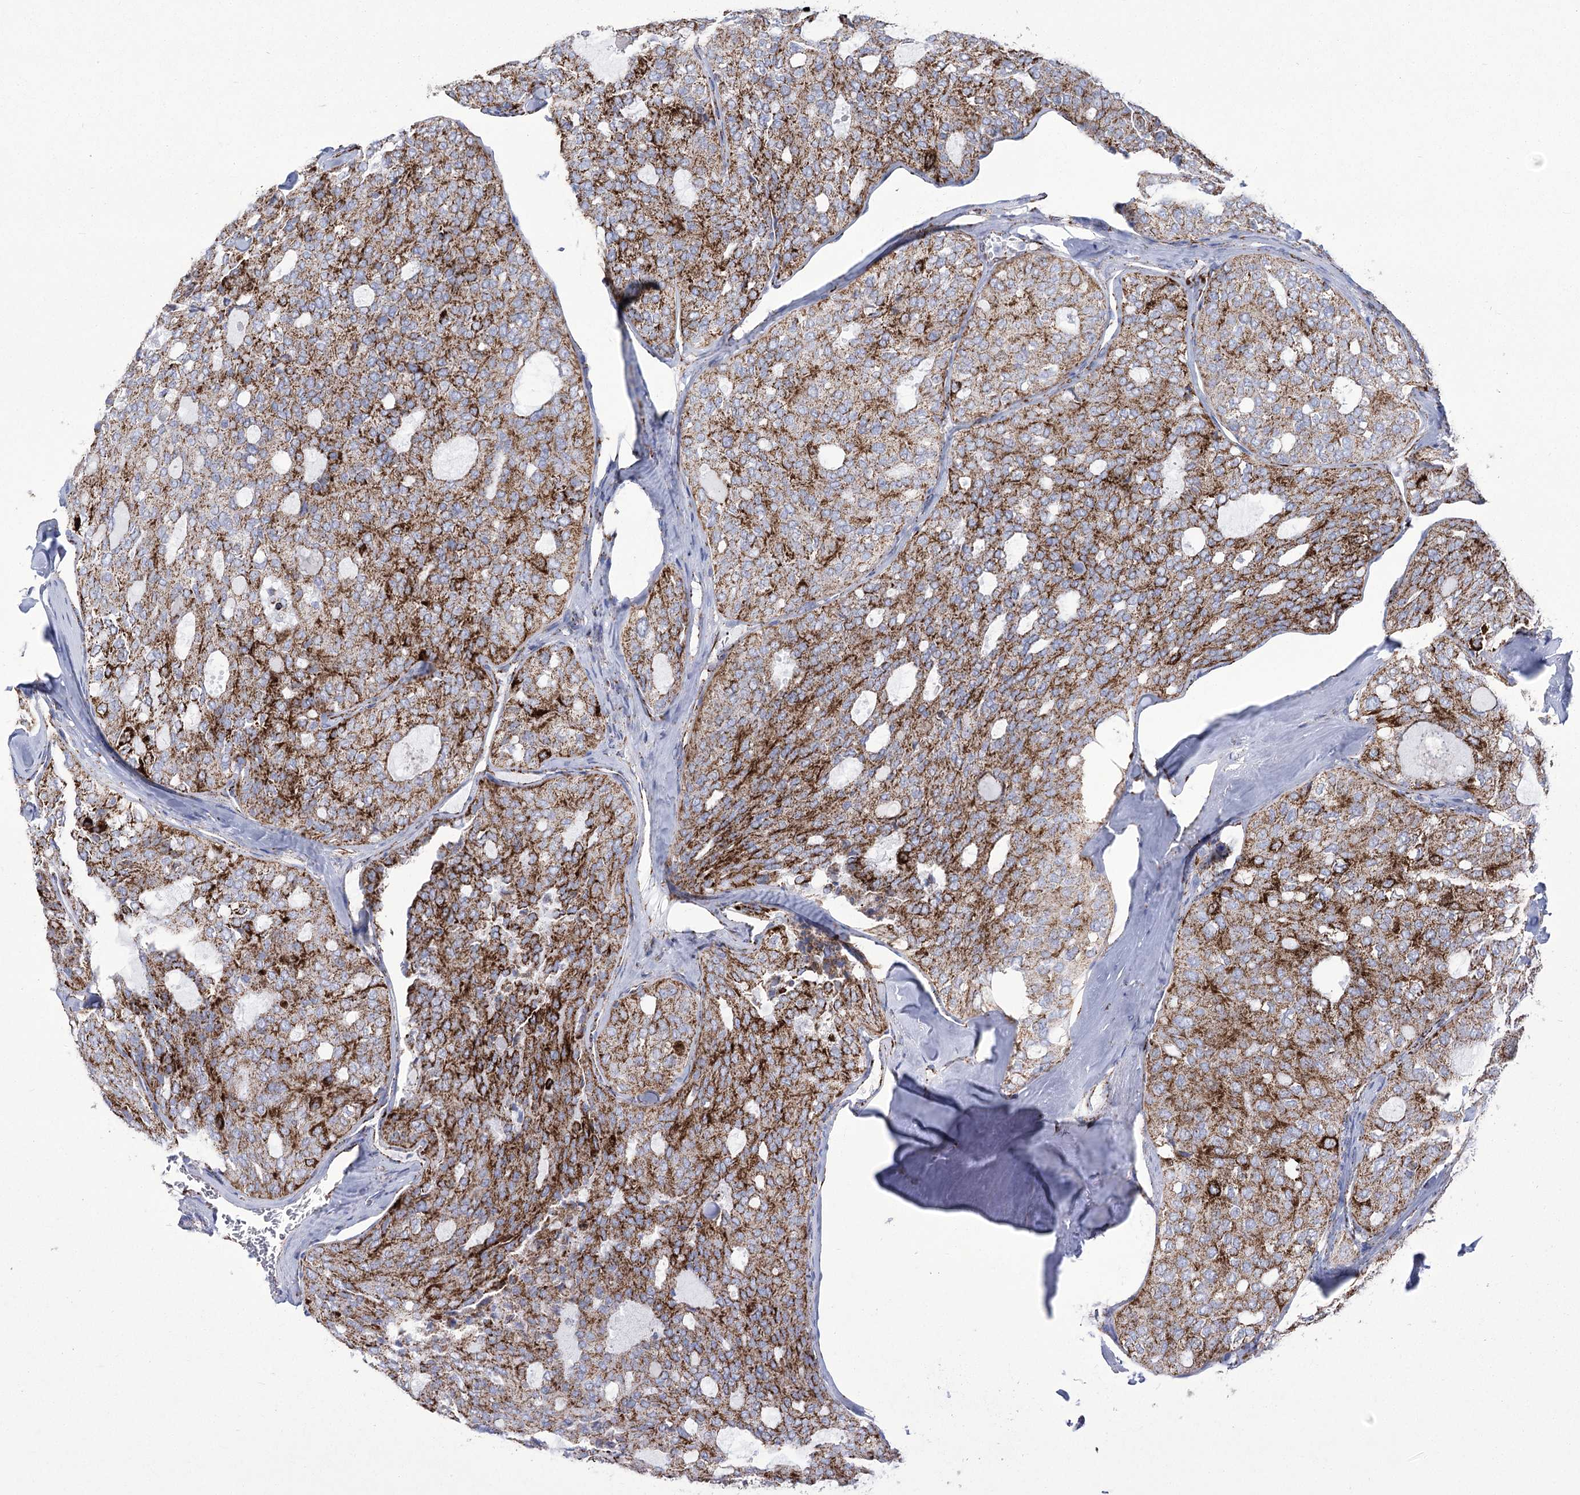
{"staining": {"intensity": "strong", "quantity": ">75%", "location": "cytoplasmic/membranous"}, "tissue": "thyroid cancer", "cell_type": "Tumor cells", "image_type": "cancer", "snomed": [{"axis": "morphology", "description": "Follicular adenoma carcinoma, NOS"}, {"axis": "topography", "description": "Thyroid gland"}], "caption": "IHC staining of follicular adenoma carcinoma (thyroid), which exhibits high levels of strong cytoplasmic/membranous staining in approximately >75% of tumor cells indicating strong cytoplasmic/membranous protein staining. The staining was performed using DAB (3,3'-diaminobenzidine) (brown) for protein detection and nuclei were counterstained in hematoxylin (blue).", "gene": "PDHB", "patient": {"sex": "male", "age": 75}}